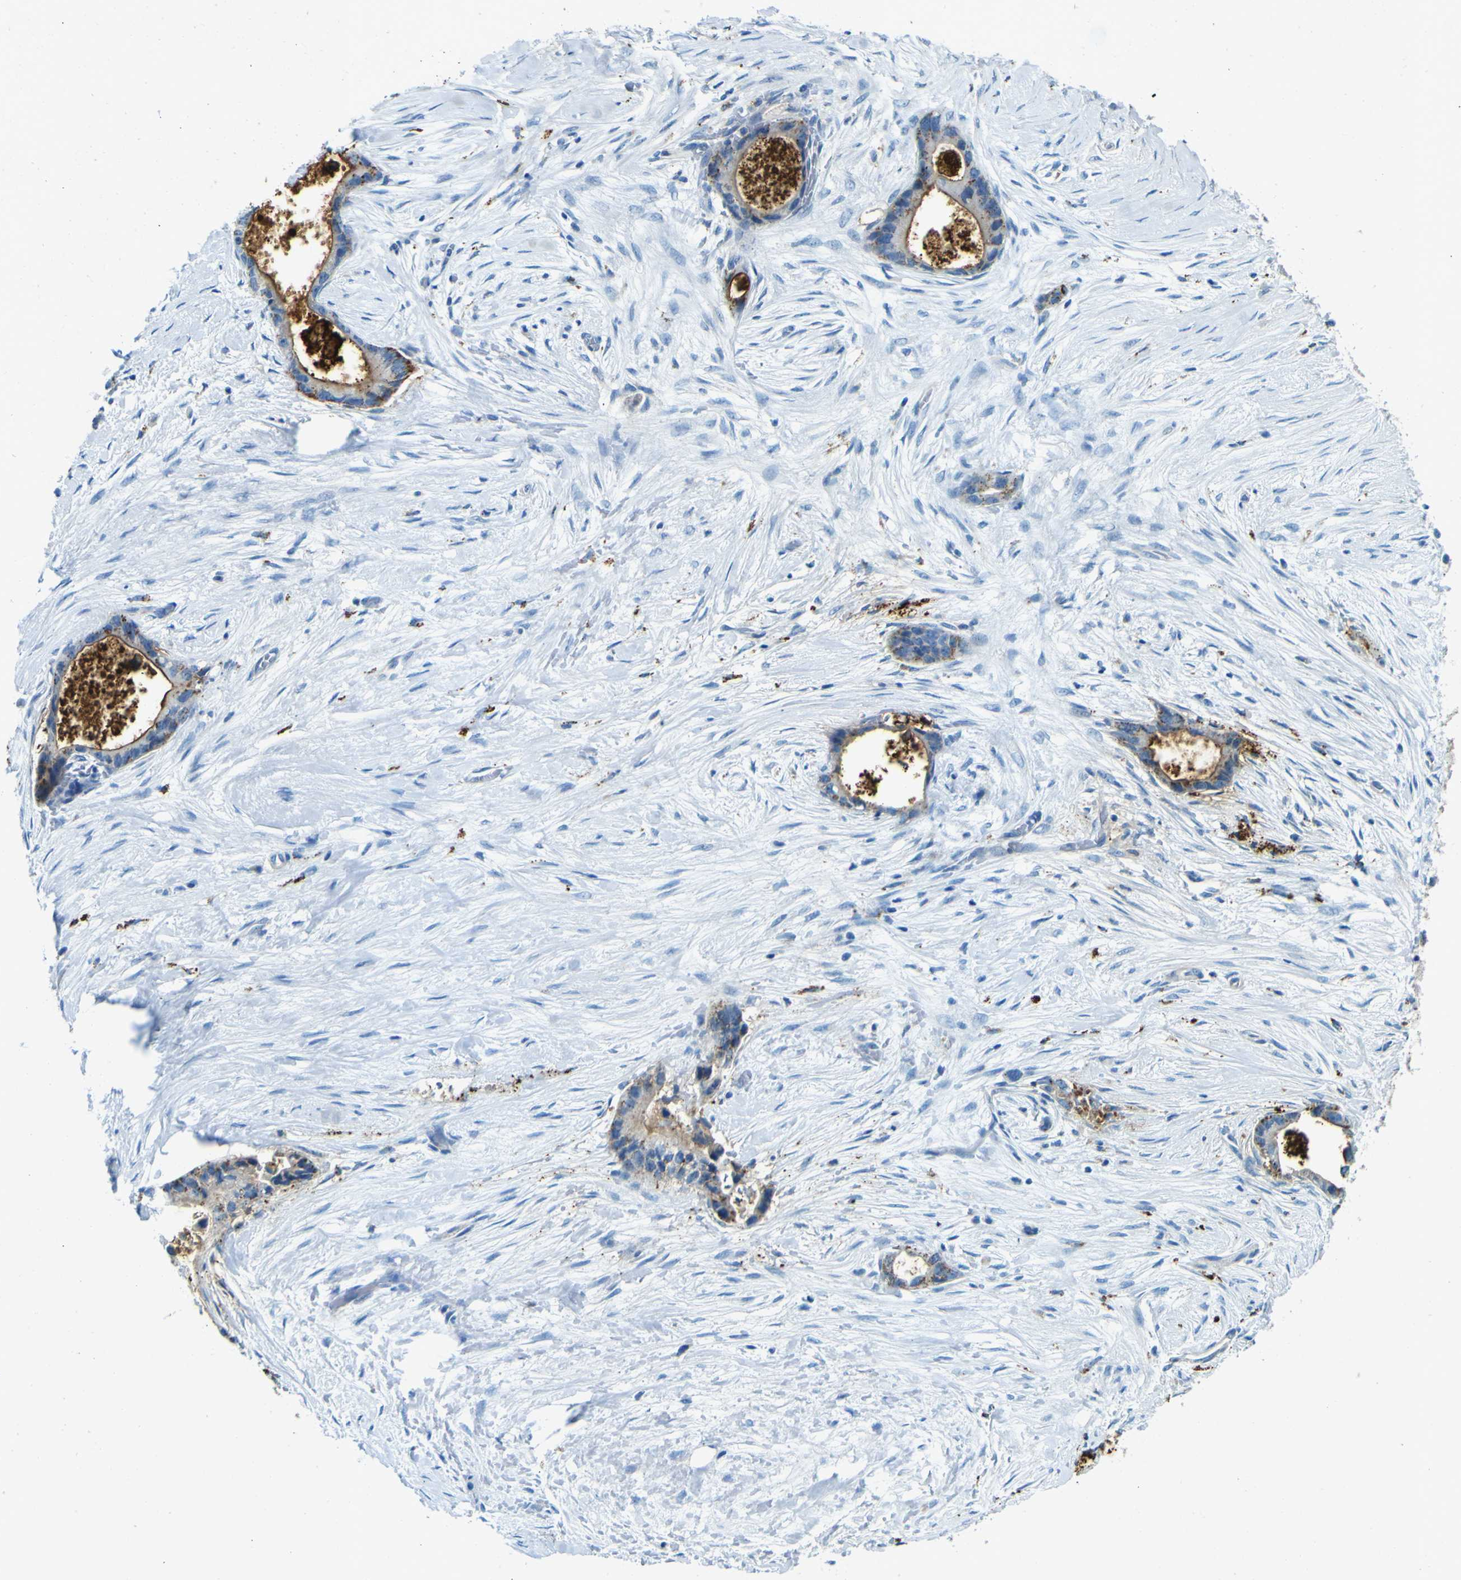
{"staining": {"intensity": "weak", "quantity": "25%-75%", "location": "cytoplasmic/membranous"}, "tissue": "liver cancer", "cell_type": "Tumor cells", "image_type": "cancer", "snomed": [{"axis": "morphology", "description": "Cholangiocarcinoma"}, {"axis": "topography", "description": "Liver"}], "caption": "IHC histopathology image of neoplastic tissue: human liver cholangiocarcinoma stained using IHC exhibits low levels of weak protein expression localized specifically in the cytoplasmic/membranous of tumor cells, appearing as a cytoplasmic/membranous brown color.", "gene": "PDE9A", "patient": {"sex": "female", "age": 55}}